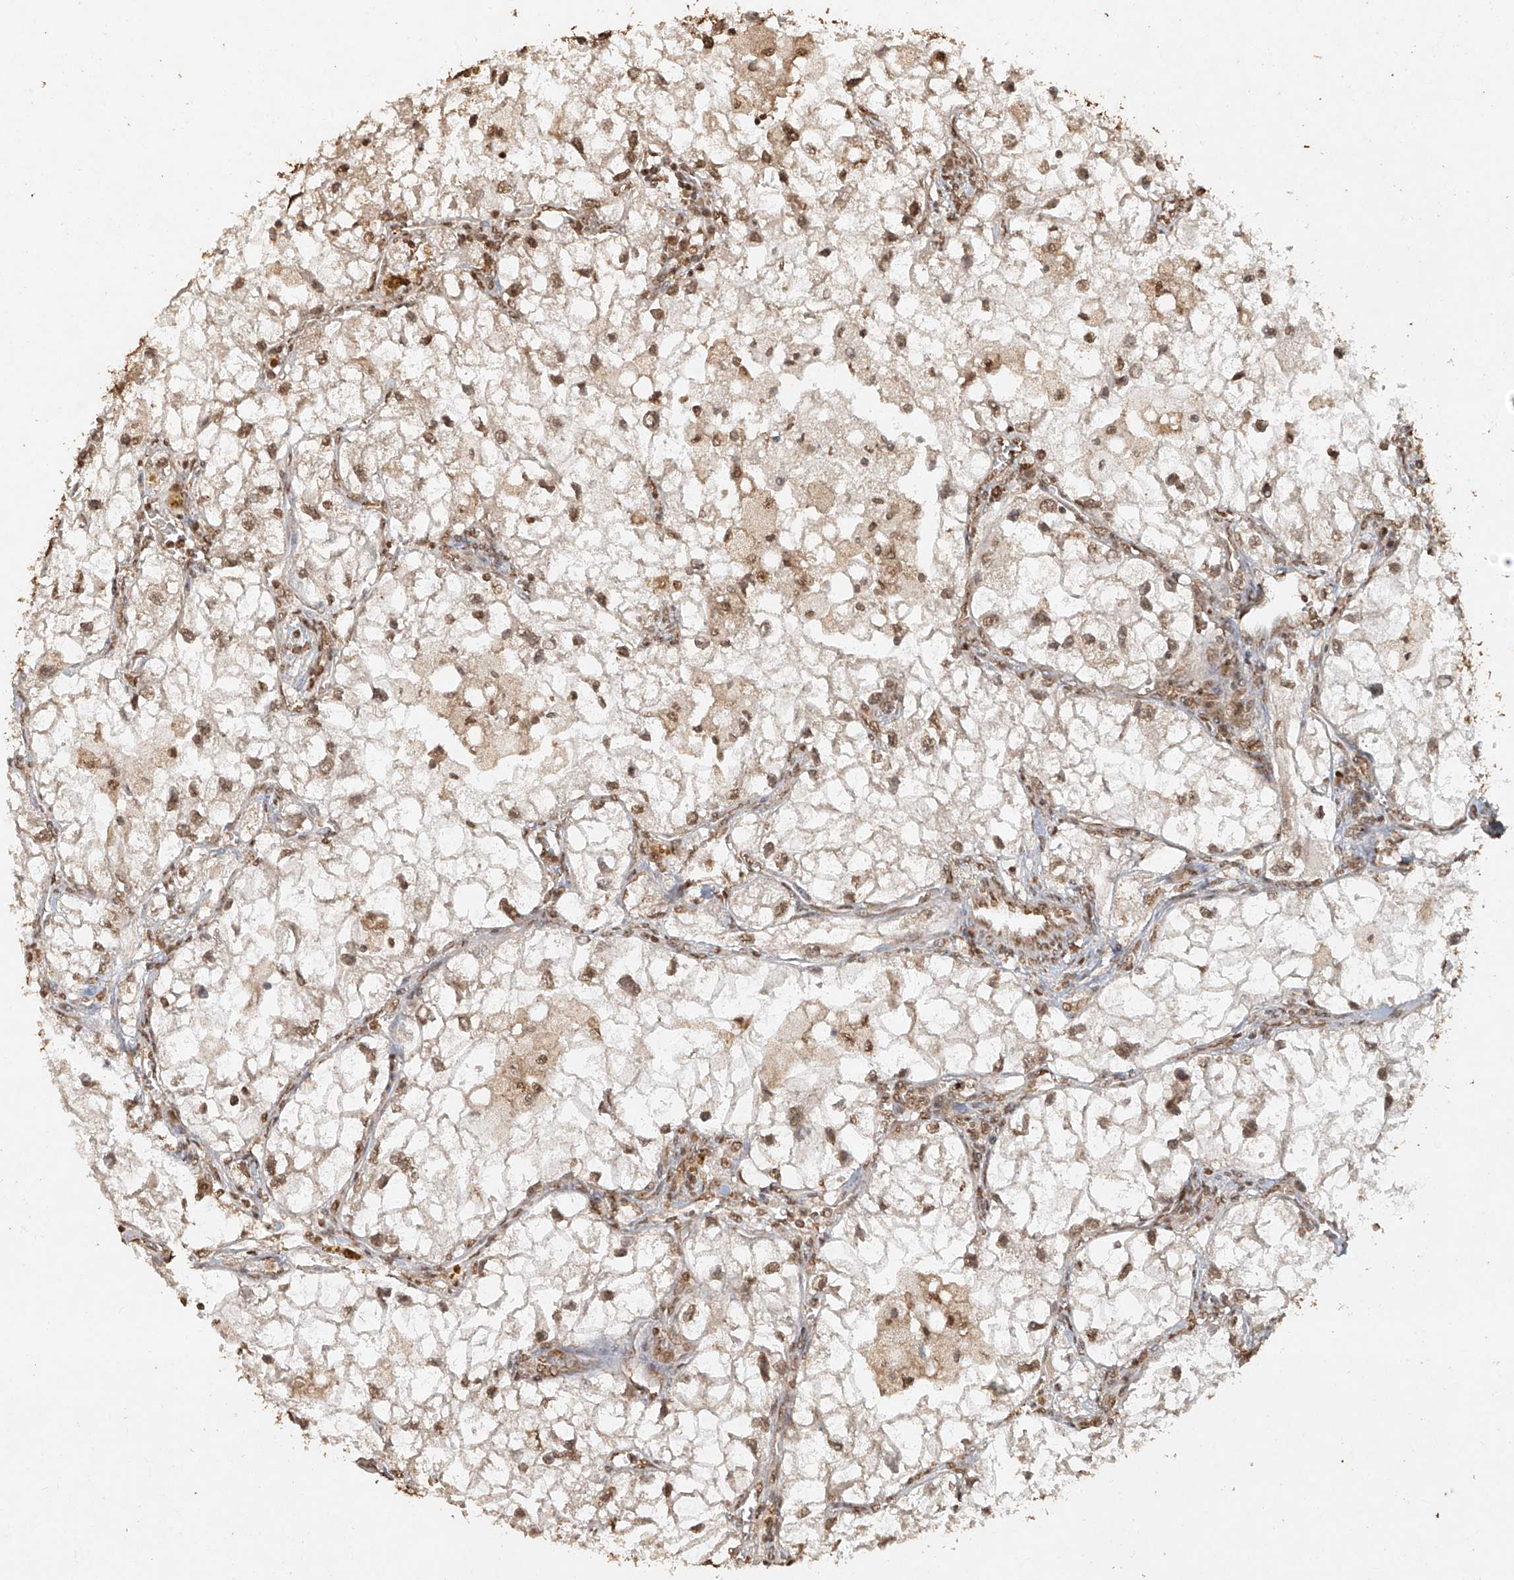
{"staining": {"intensity": "moderate", "quantity": ">75%", "location": "nuclear"}, "tissue": "renal cancer", "cell_type": "Tumor cells", "image_type": "cancer", "snomed": [{"axis": "morphology", "description": "Adenocarcinoma, NOS"}, {"axis": "topography", "description": "Kidney"}], "caption": "The immunohistochemical stain shows moderate nuclear positivity in tumor cells of renal adenocarcinoma tissue.", "gene": "TIGAR", "patient": {"sex": "female", "age": 70}}